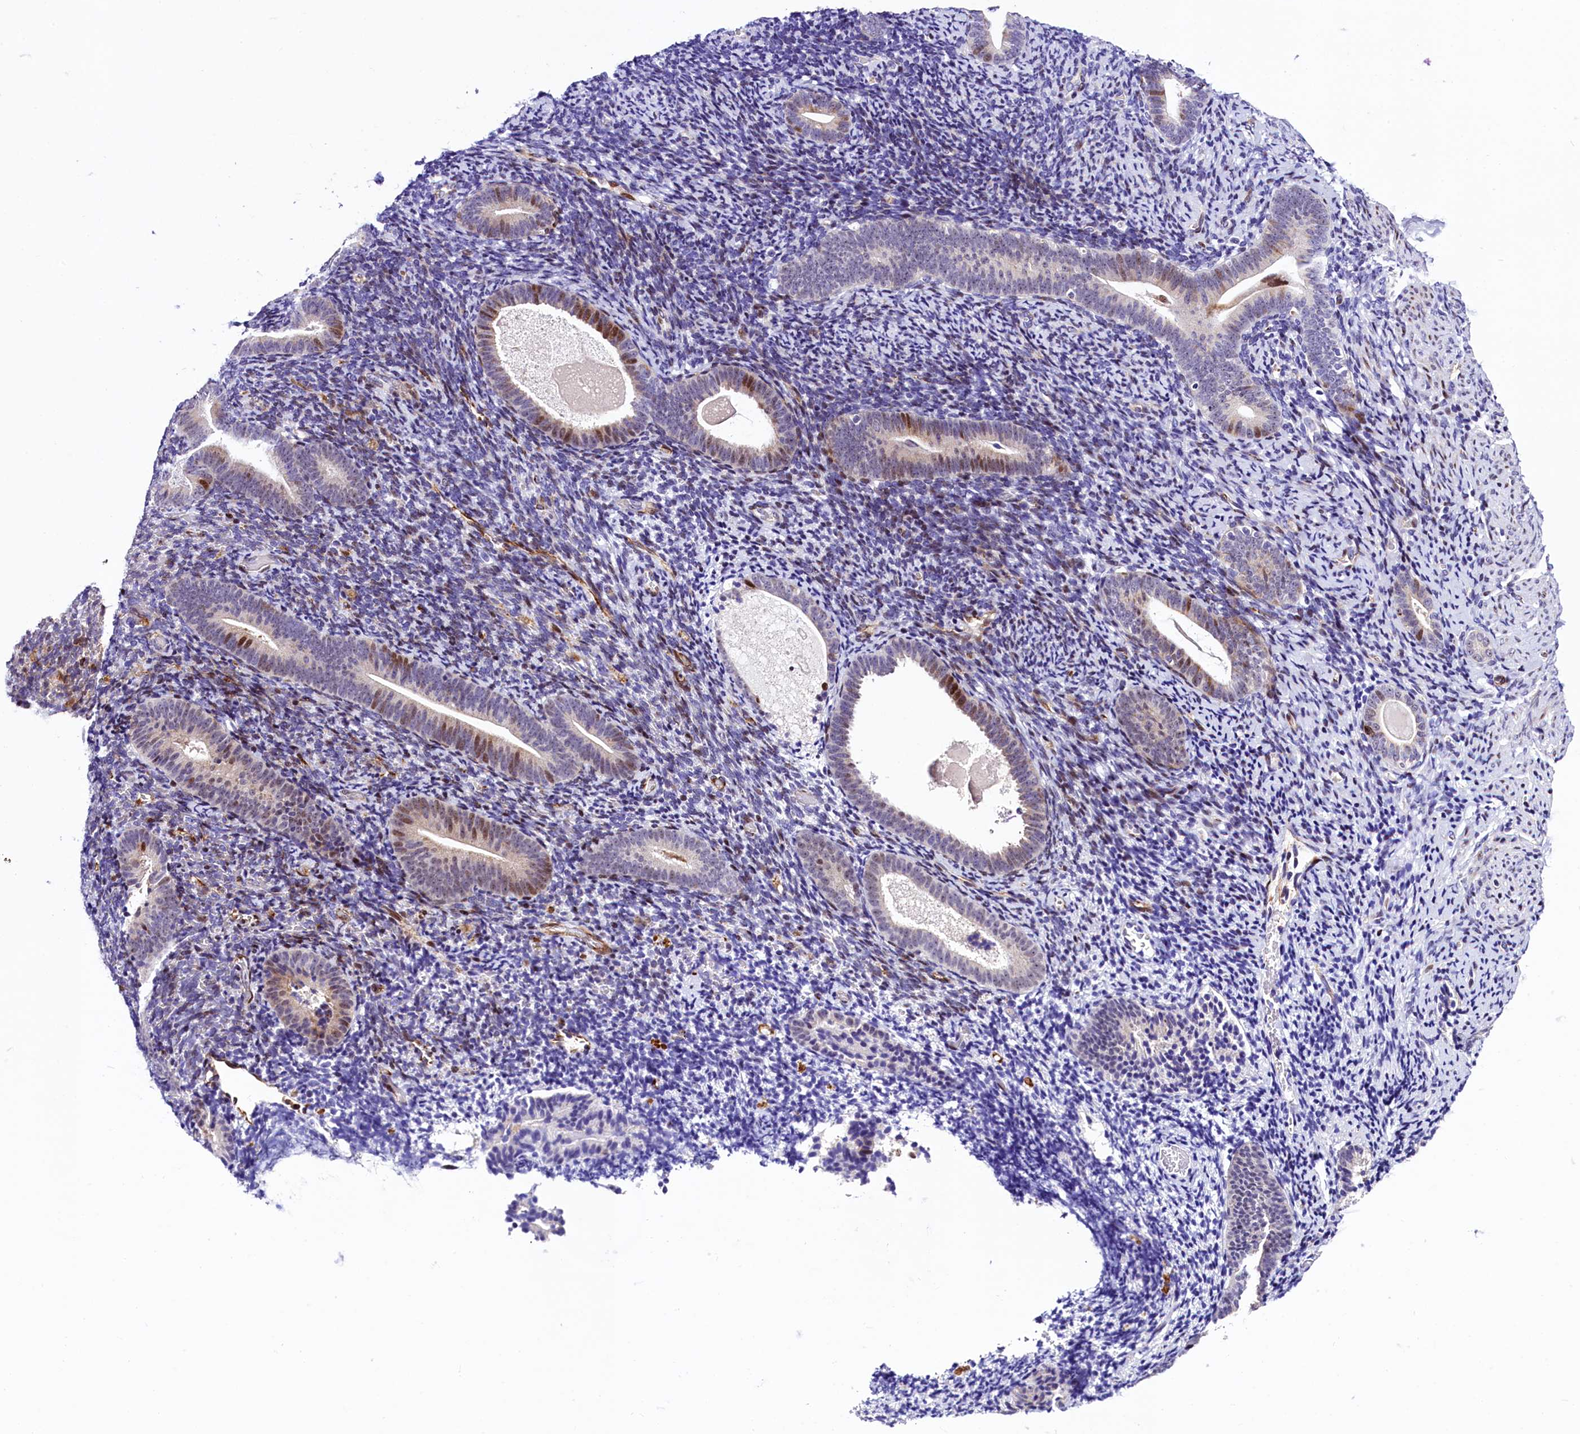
{"staining": {"intensity": "moderate", "quantity": "<25%", "location": "cytoplasmic/membranous"}, "tissue": "endometrium", "cell_type": "Cells in endometrial stroma", "image_type": "normal", "snomed": [{"axis": "morphology", "description": "Normal tissue, NOS"}, {"axis": "topography", "description": "Endometrium"}], "caption": "Immunohistochemical staining of benign endometrium displays <25% levels of moderate cytoplasmic/membranous protein expression in about <25% of cells in endometrial stroma. (Stains: DAB in brown, nuclei in blue, Microscopy: brightfield microscopy at high magnification).", "gene": "TRMT112", "patient": {"sex": "female", "age": 51}}